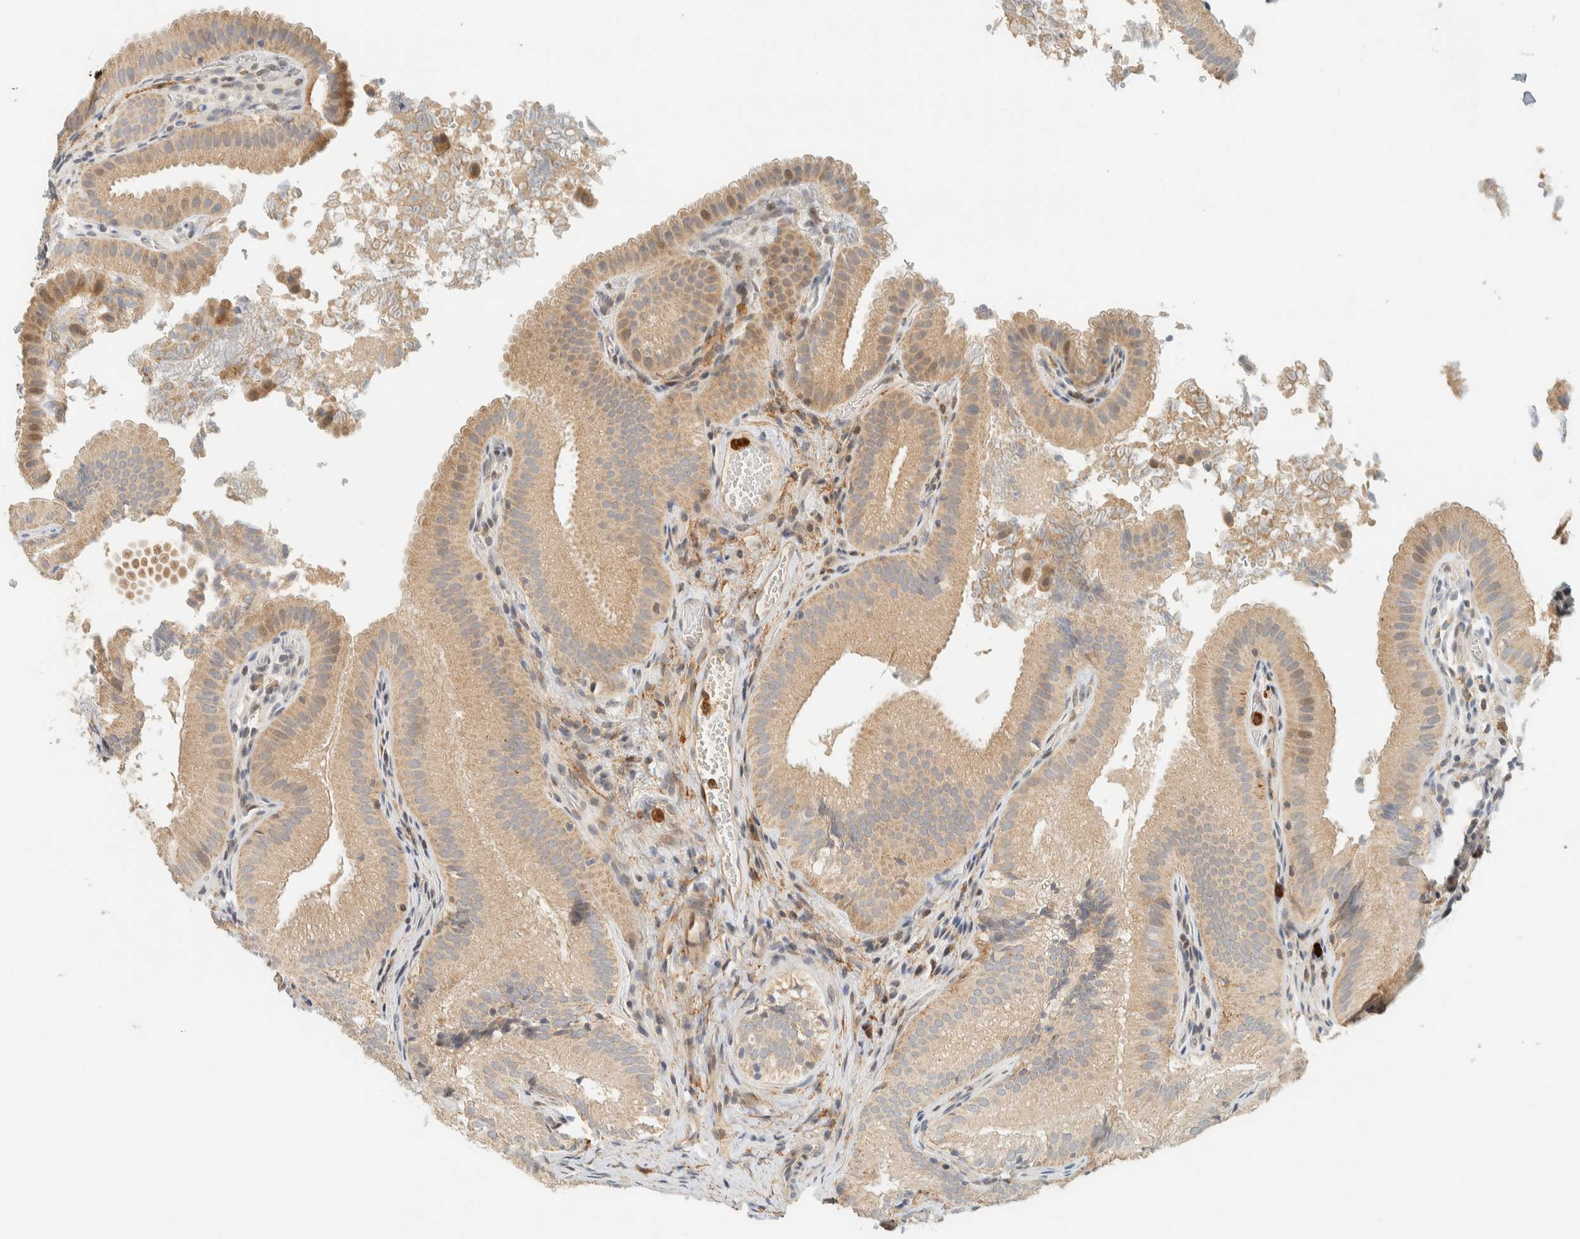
{"staining": {"intensity": "moderate", "quantity": "<25%", "location": "cytoplasmic/membranous,nuclear"}, "tissue": "gallbladder", "cell_type": "Glandular cells", "image_type": "normal", "snomed": [{"axis": "morphology", "description": "Normal tissue, NOS"}, {"axis": "topography", "description": "Gallbladder"}], "caption": "Unremarkable gallbladder displays moderate cytoplasmic/membranous,nuclear expression in about <25% of glandular cells, visualized by immunohistochemistry.", "gene": "CCDC171", "patient": {"sex": "female", "age": 30}}